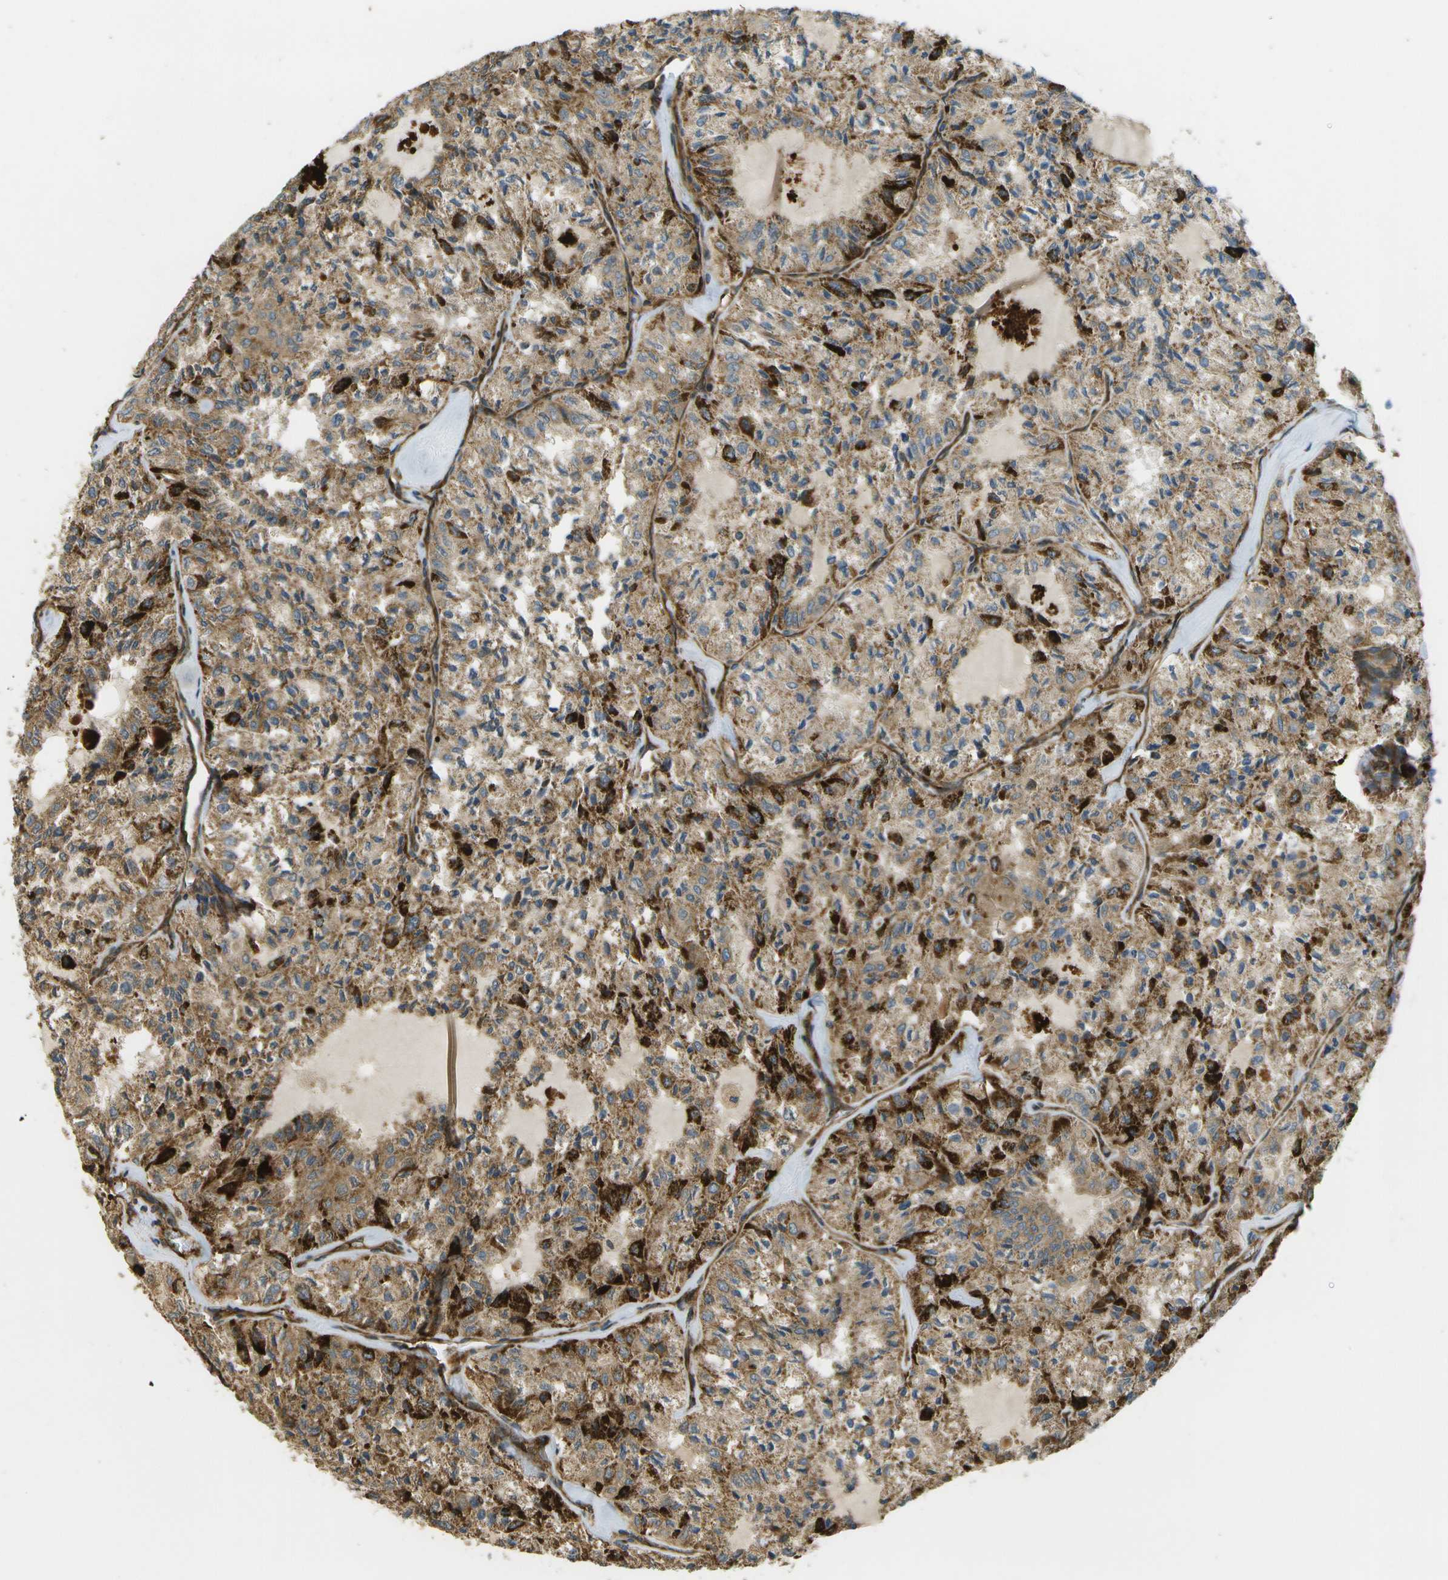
{"staining": {"intensity": "strong", "quantity": ">75%", "location": "cytoplasmic/membranous"}, "tissue": "thyroid cancer", "cell_type": "Tumor cells", "image_type": "cancer", "snomed": [{"axis": "morphology", "description": "Follicular adenoma carcinoma, NOS"}, {"axis": "topography", "description": "Thyroid gland"}], "caption": "Human thyroid follicular adenoma carcinoma stained with a brown dye demonstrates strong cytoplasmic/membranous positive expression in approximately >75% of tumor cells.", "gene": "LRP12", "patient": {"sex": "male", "age": 75}}